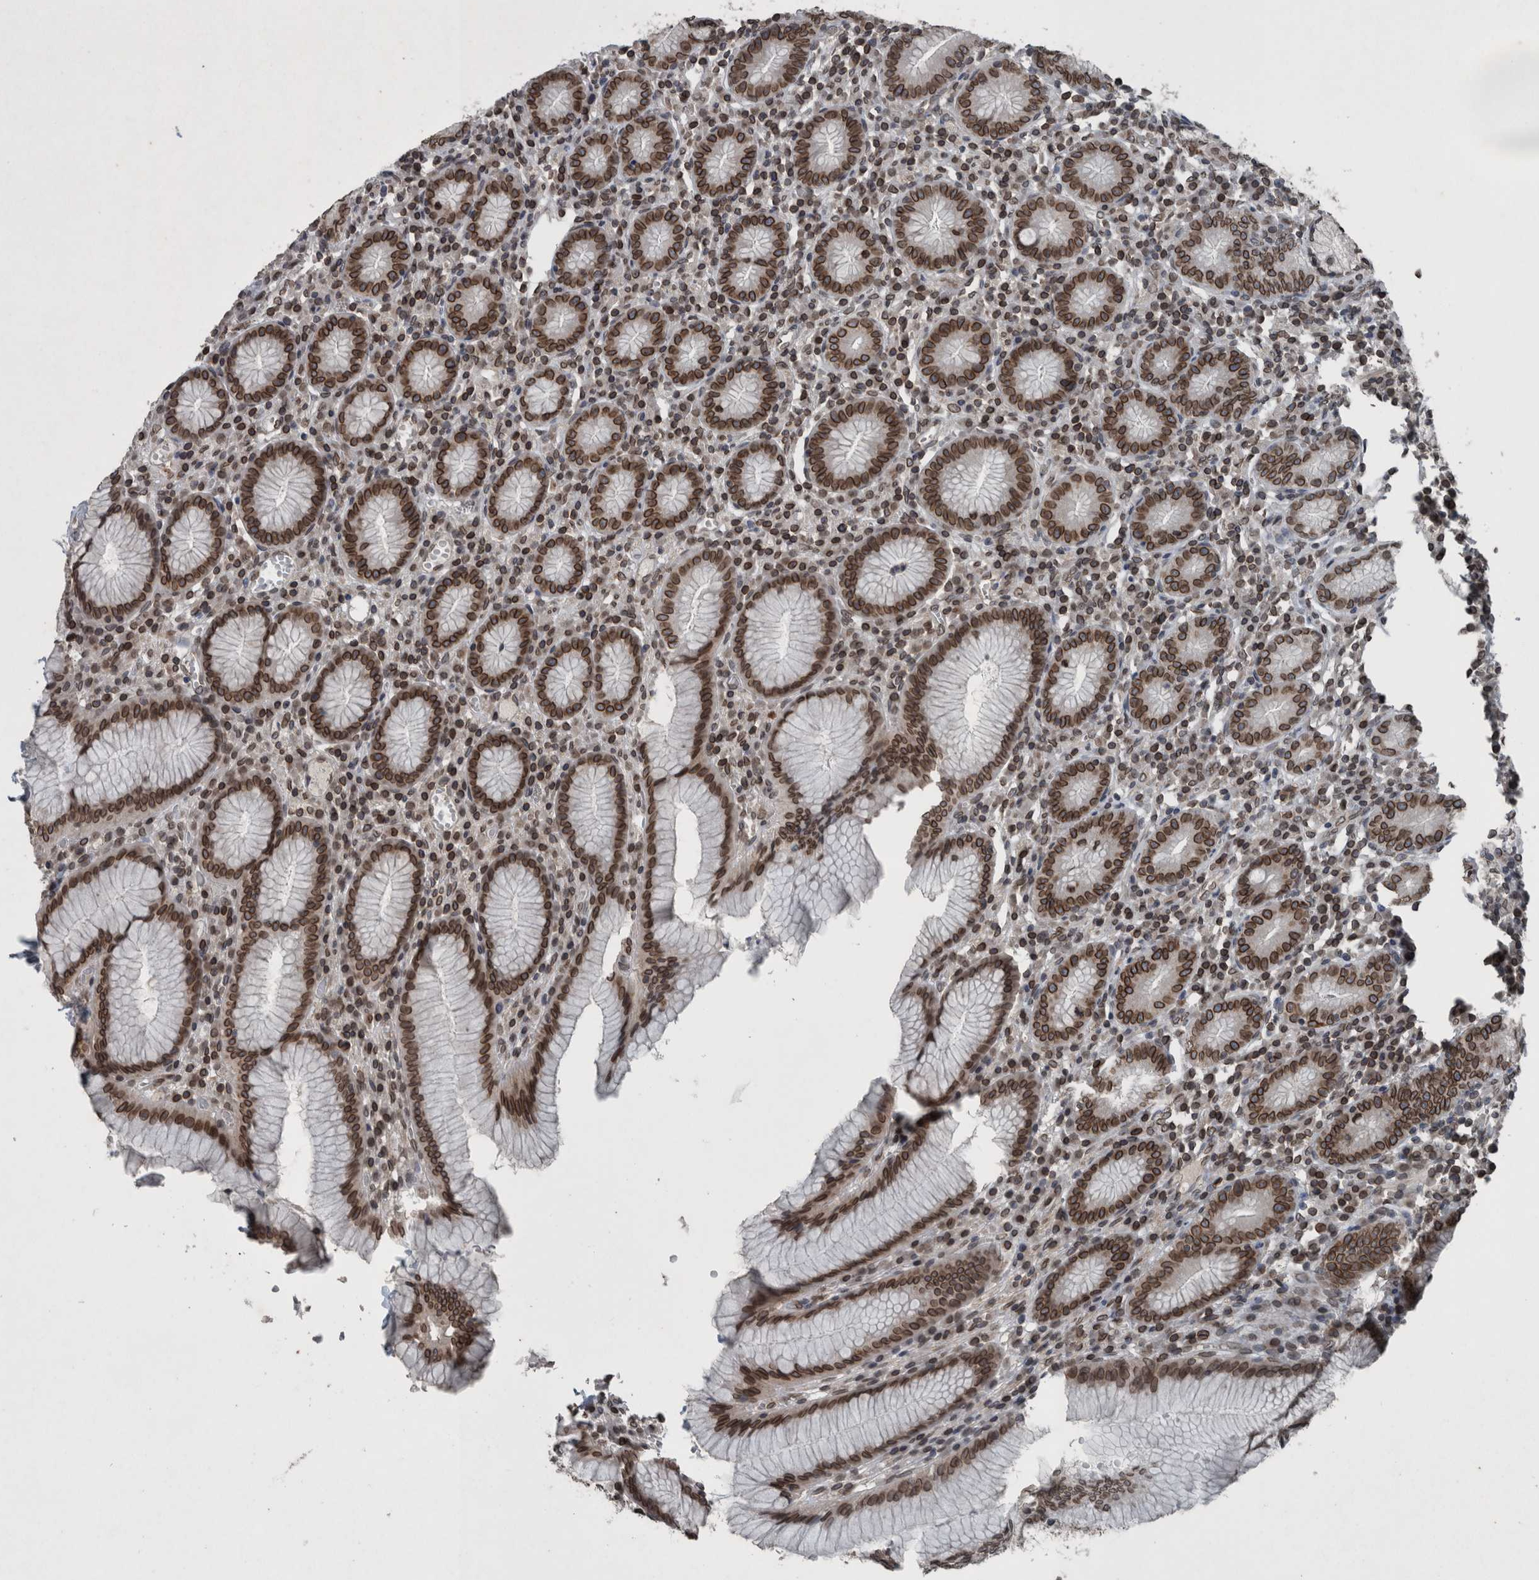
{"staining": {"intensity": "strong", "quantity": ">75%", "location": "cytoplasmic/membranous,nuclear"}, "tissue": "stomach", "cell_type": "Glandular cells", "image_type": "normal", "snomed": [{"axis": "morphology", "description": "Normal tissue, NOS"}, {"axis": "topography", "description": "Stomach"}], "caption": "A brown stain highlights strong cytoplasmic/membranous,nuclear positivity of a protein in glandular cells of normal stomach.", "gene": "RANBP2", "patient": {"sex": "male", "age": 55}}